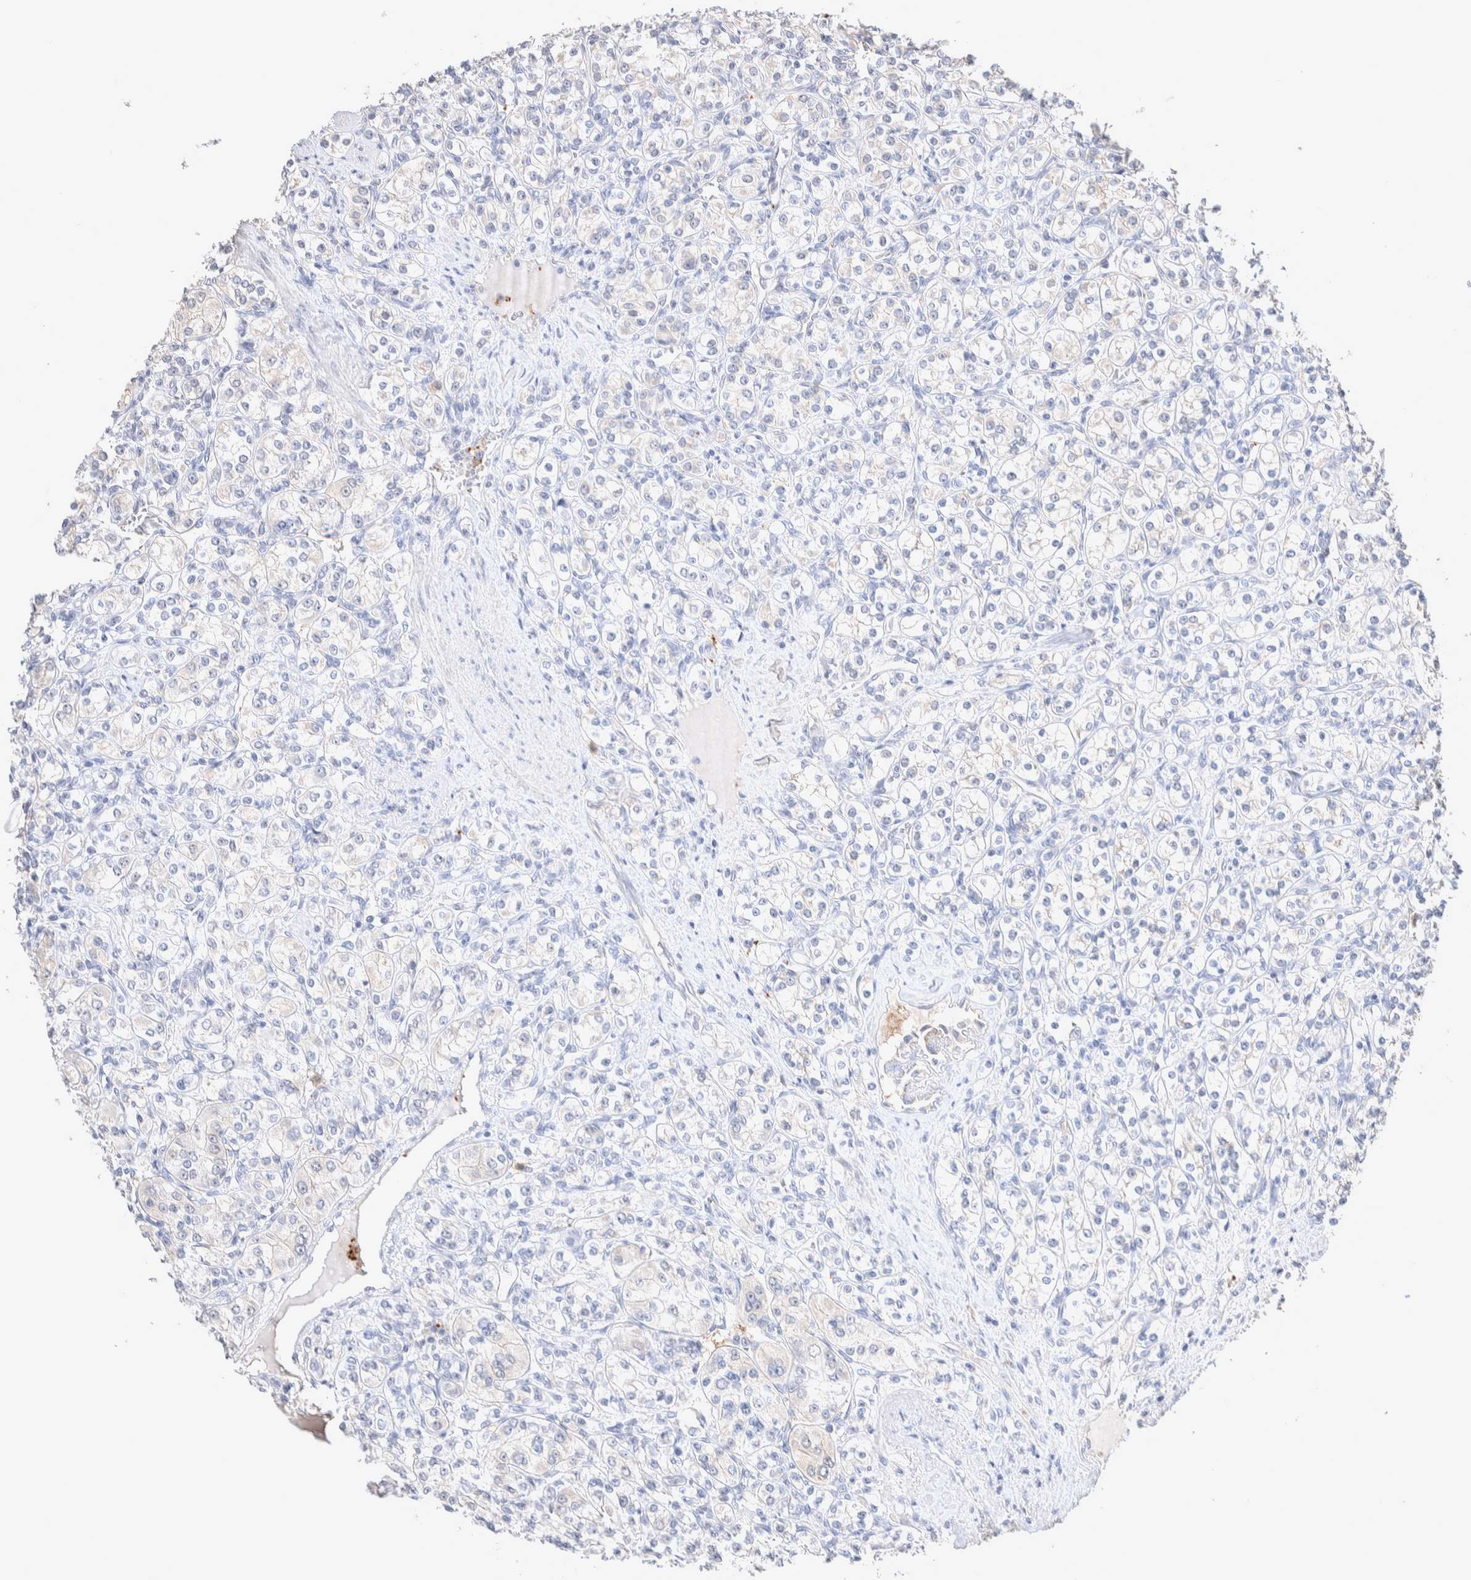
{"staining": {"intensity": "negative", "quantity": "none", "location": "none"}, "tissue": "renal cancer", "cell_type": "Tumor cells", "image_type": "cancer", "snomed": [{"axis": "morphology", "description": "Adenocarcinoma, NOS"}, {"axis": "topography", "description": "Kidney"}], "caption": "An immunohistochemistry photomicrograph of renal adenocarcinoma is shown. There is no staining in tumor cells of renal adenocarcinoma.", "gene": "FFAR2", "patient": {"sex": "male", "age": 77}}